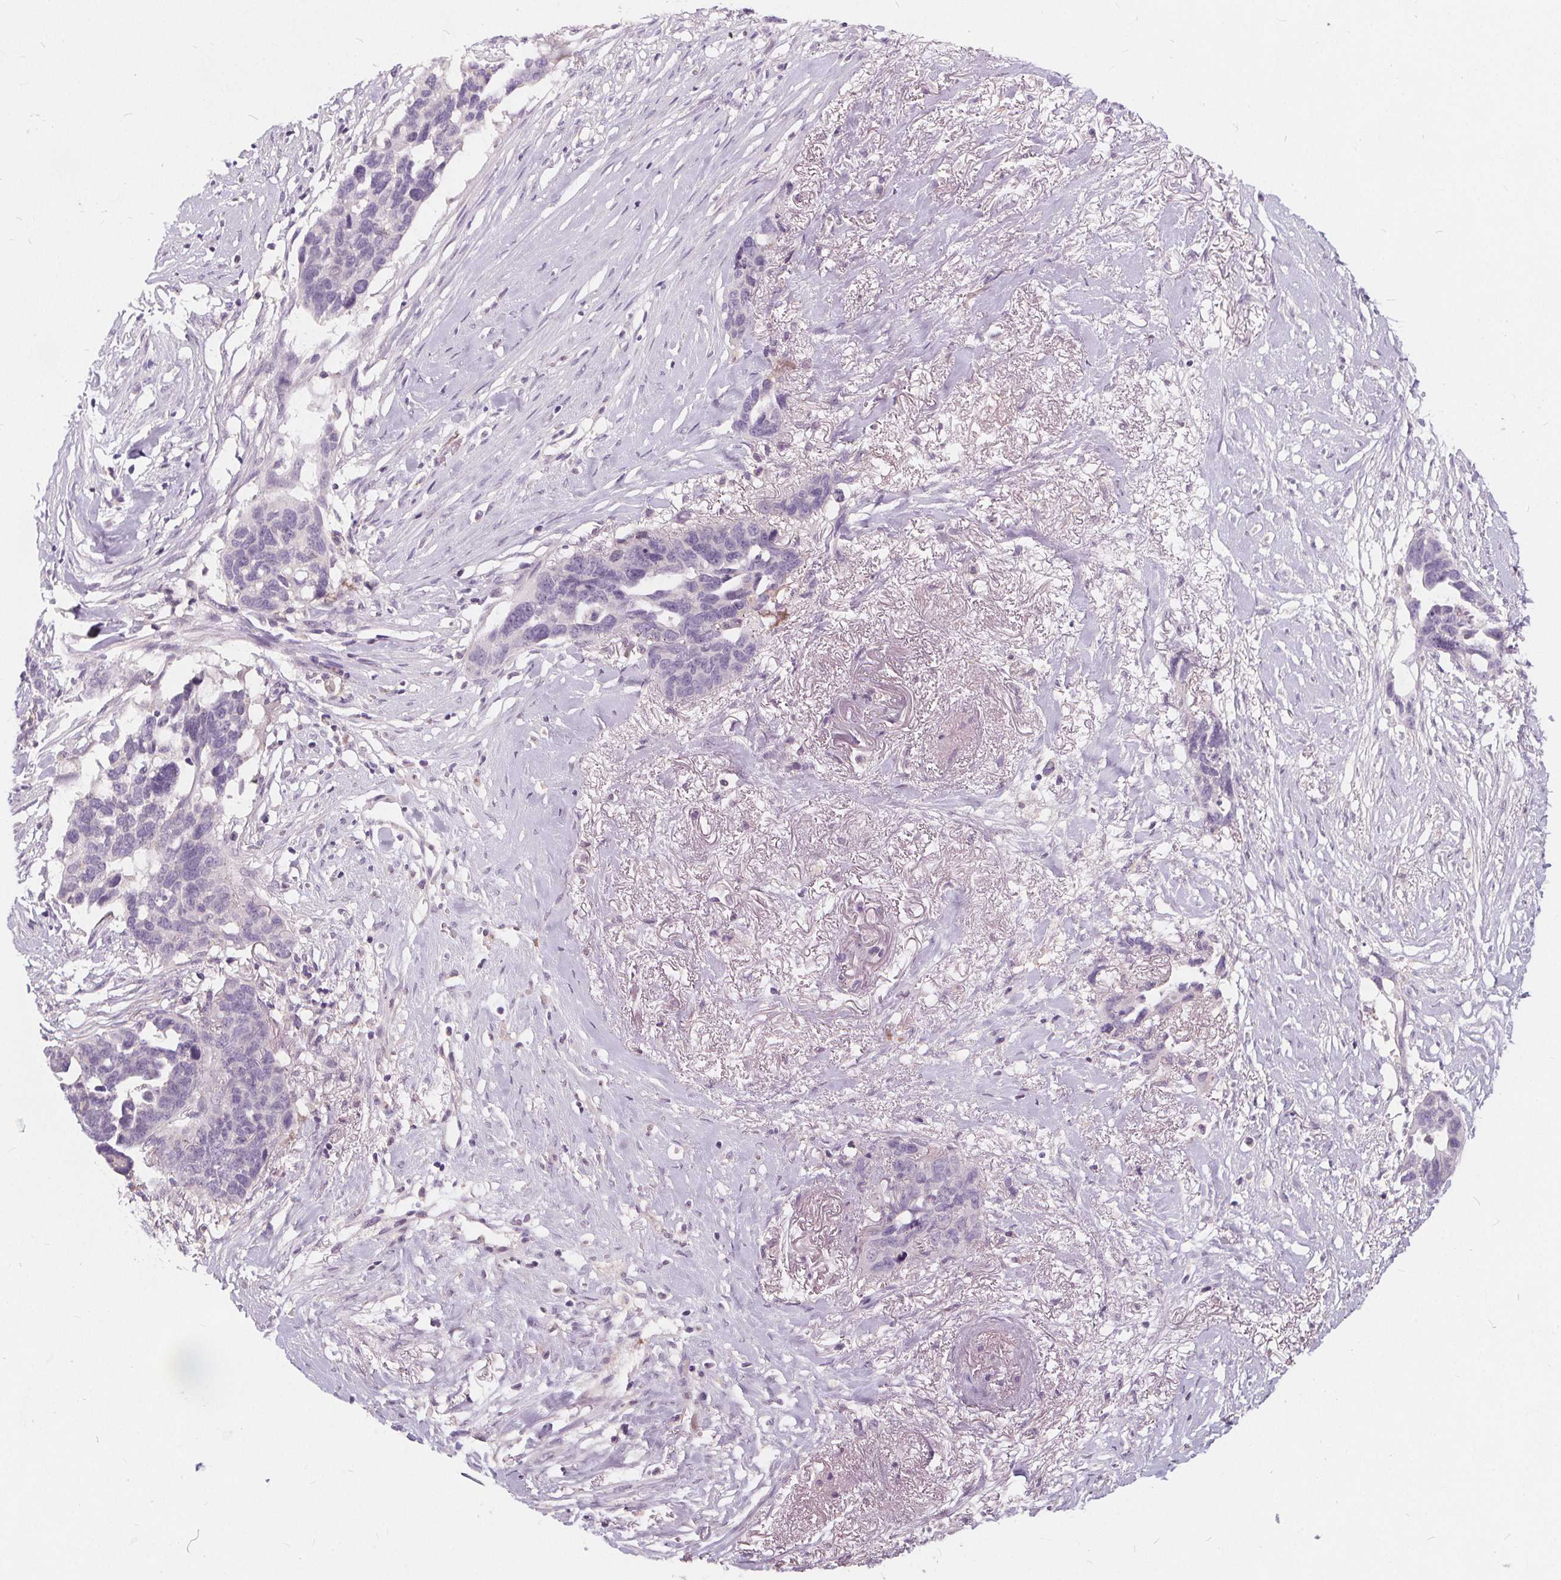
{"staining": {"intensity": "negative", "quantity": "none", "location": "none"}, "tissue": "ovarian cancer", "cell_type": "Tumor cells", "image_type": "cancer", "snomed": [{"axis": "morphology", "description": "Cystadenocarcinoma, serous, NOS"}, {"axis": "topography", "description": "Ovary"}], "caption": "Tumor cells show no significant expression in ovarian cancer (serous cystadenocarcinoma). (DAB immunohistochemistry, high magnification).", "gene": "HAAO", "patient": {"sex": "female", "age": 69}}